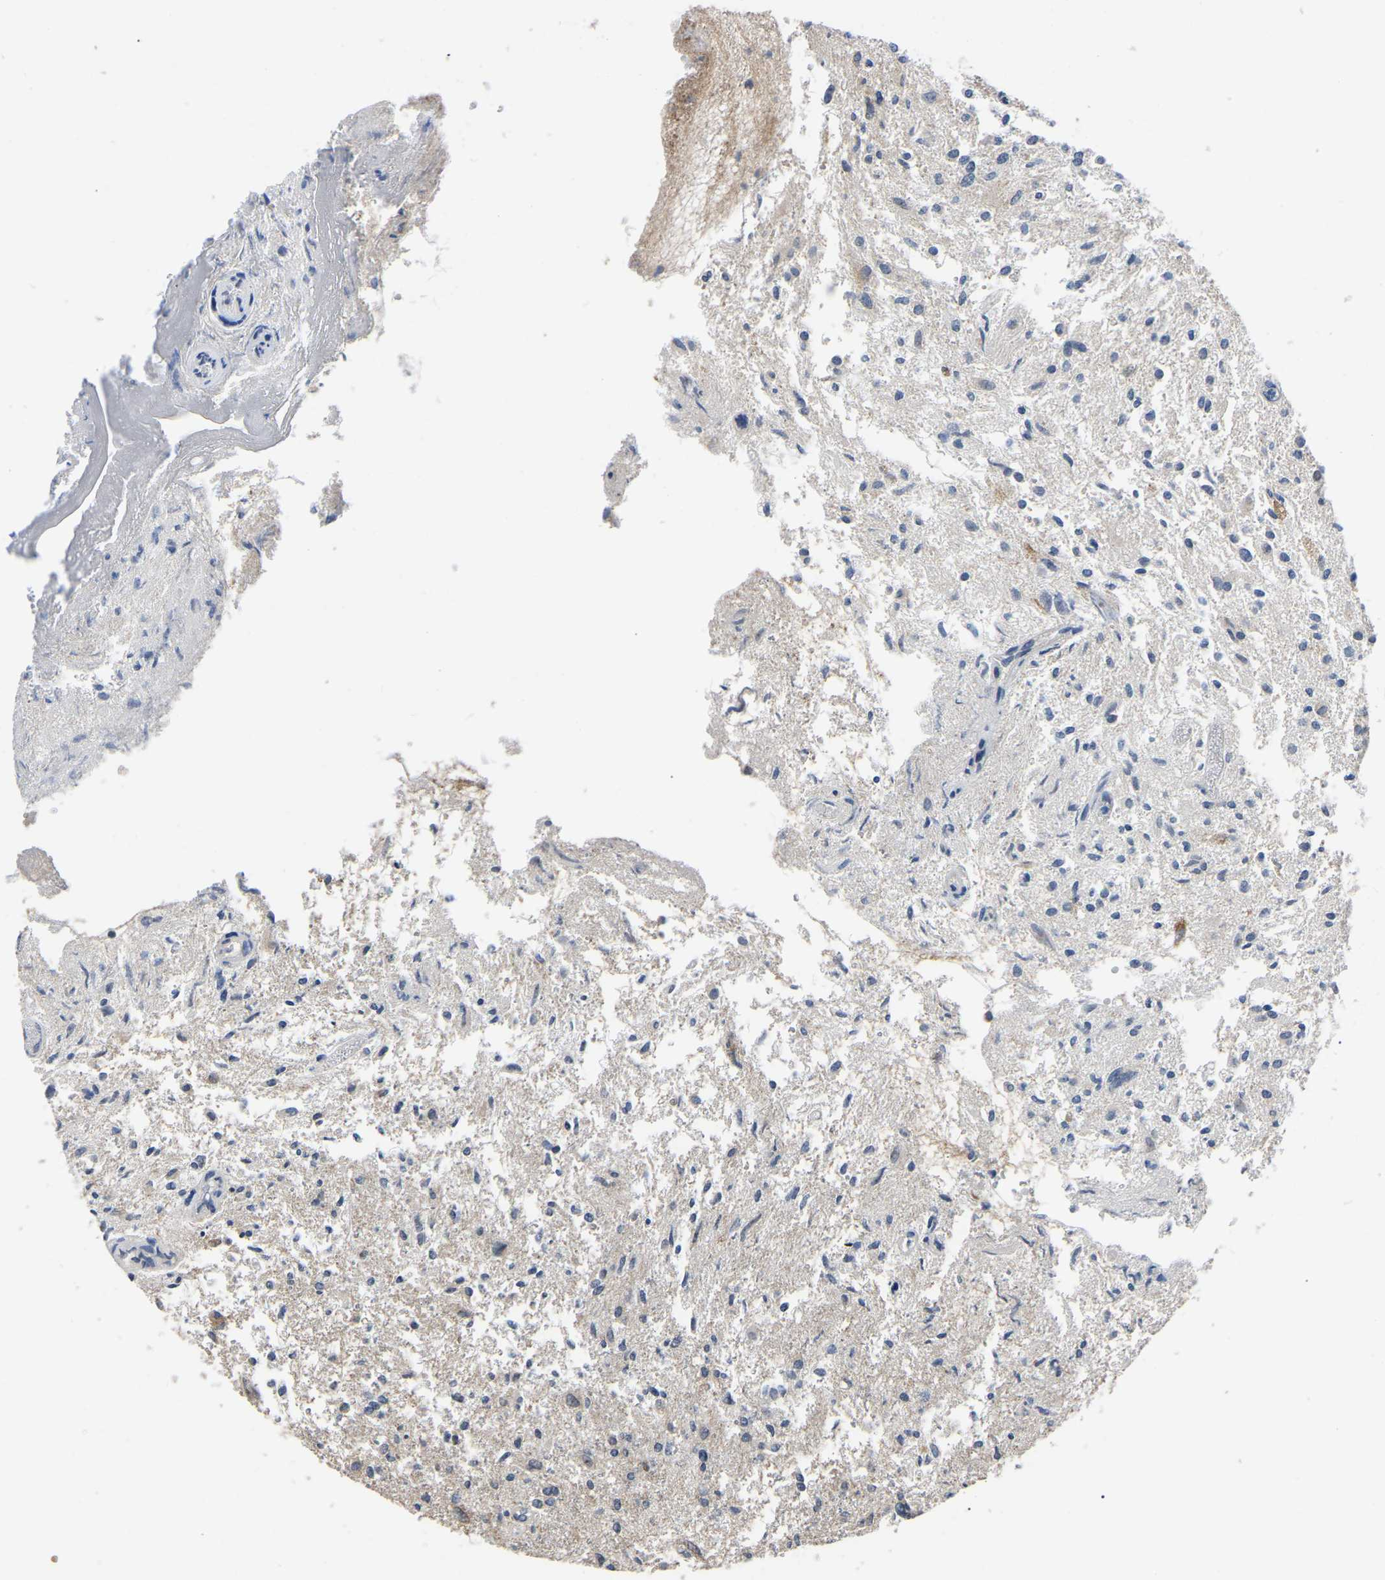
{"staining": {"intensity": "negative", "quantity": "none", "location": "none"}, "tissue": "glioma", "cell_type": "Tumor cells", "image_type": "cancer", "snomed": [{"axis": "morphology", "description": "Glioma, malignant, High grade"}, {"axis": "topography", "description": "Brain"}], "caption": "Immunohistochemistry of malignant glioma (high-grade) demonstrates no expression in tumor cells. (Brightfield microscopy of DAB immunohistochemistry at high magnification).", "gene": "NOP53", "patient": {"sex": "female", "age": 59}}